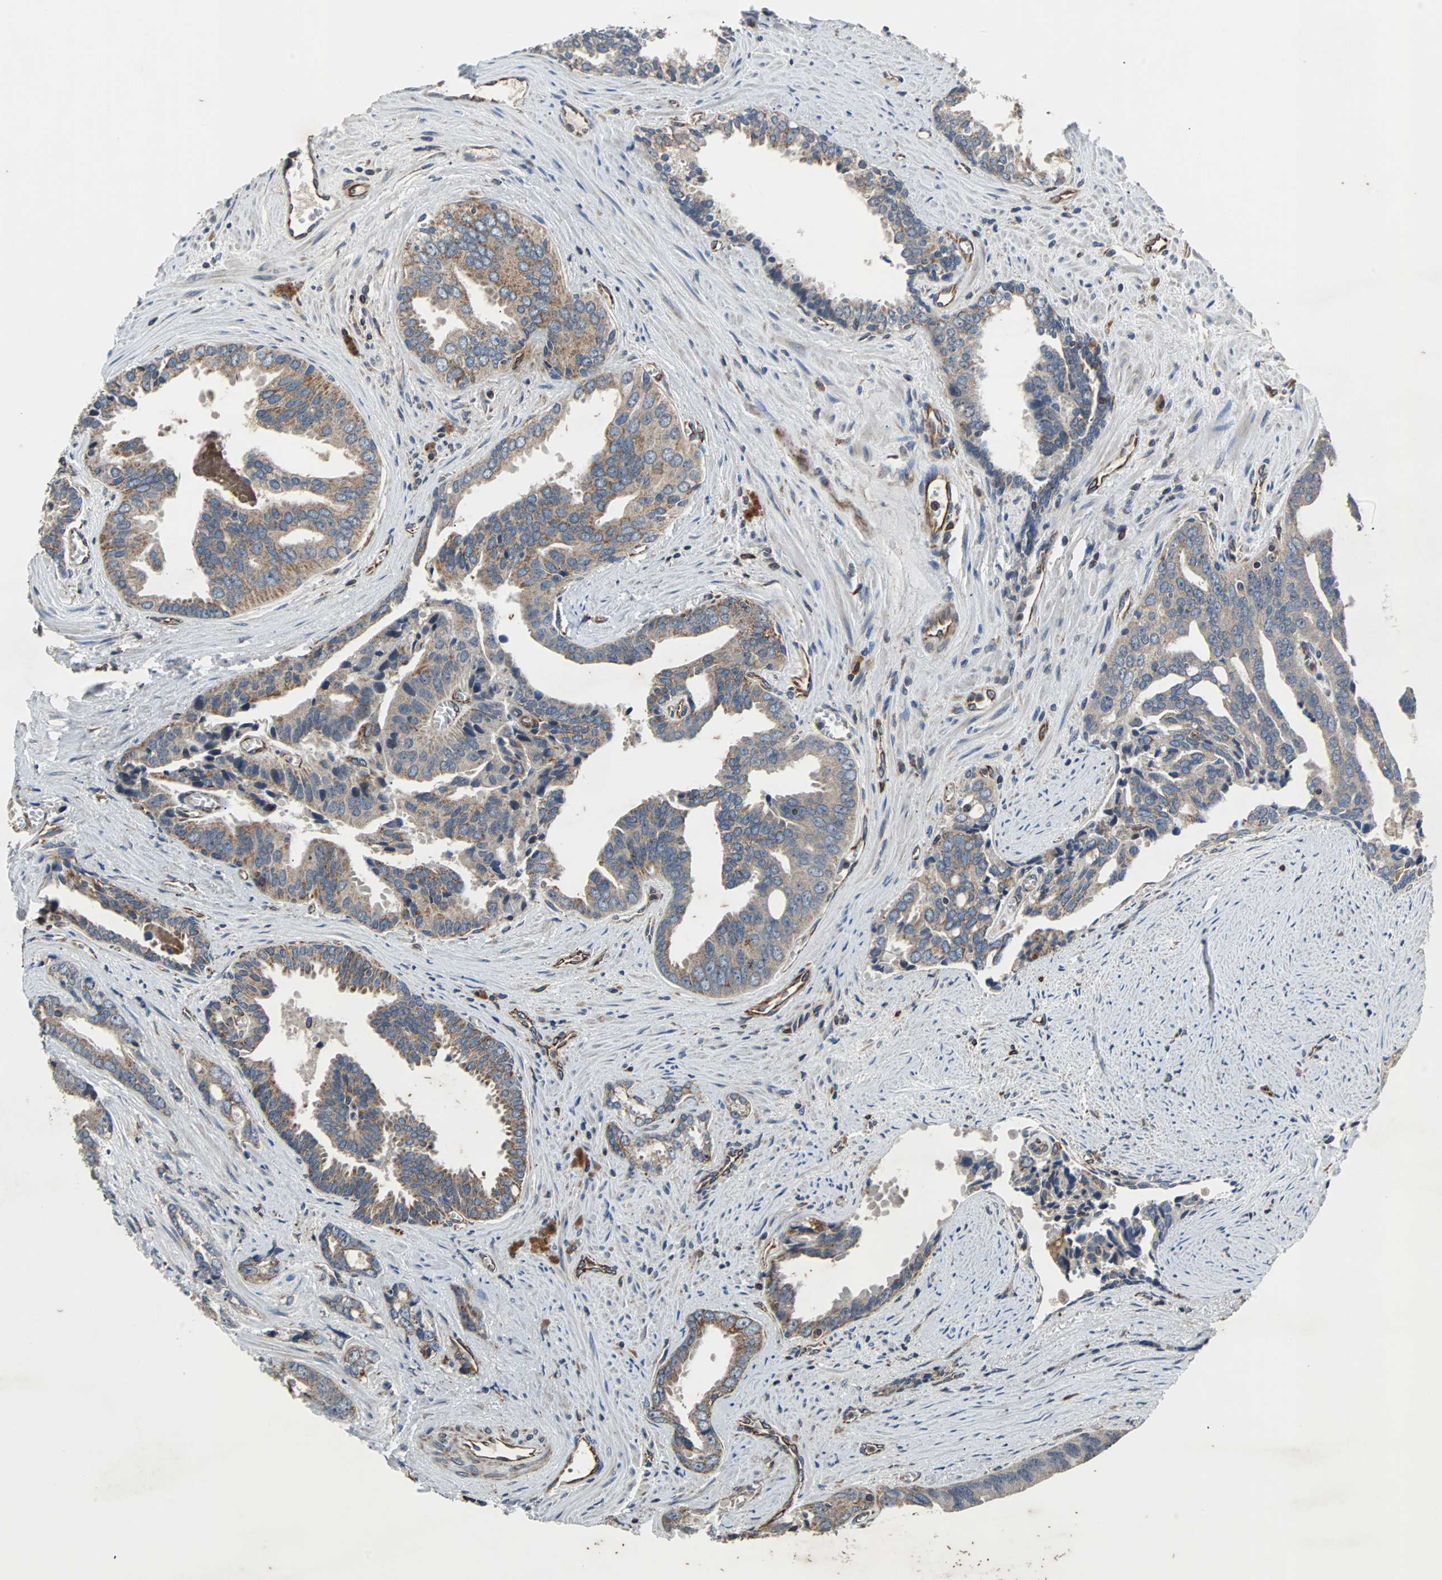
{"staining": {"intensity": "weak", "quantity": ">75%", "location": "cytoplasmic/membranous"}, "tissue": "prostate cancer", "cell_type": "Tumor cells", "image_type": "cancer", "snomed": [{"axis": "morphology", "description": "Adenocarcinoma, High grade"}, {"axis": "topography", "description": "Prostate"}], "caption": "Approximately >75% of tumor cells in prostate cancer display weak cytoplasmic/membranous protein expression as visualized by brown immunohistochemical staining.", "gene": "ACTR3", "patient": {"sex": "male", "age": 67}}